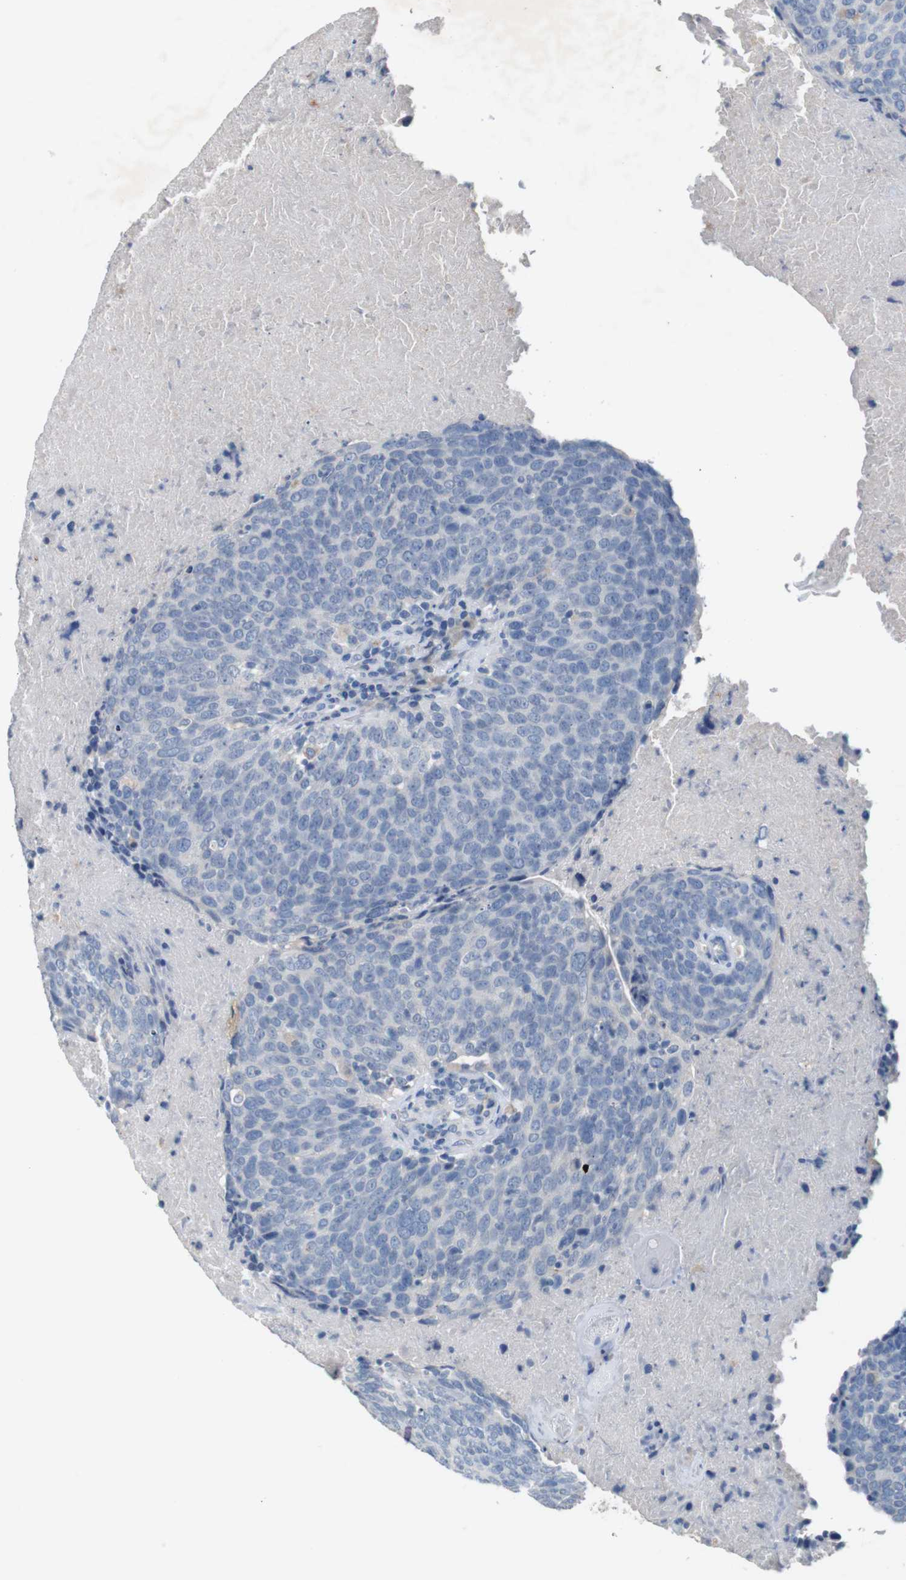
{"staining": {"intensity": "negative", "quantity": "none", "location": "none"}, "tissue": "head and neck cancer", "cell_type": "Tumor cells", "image_type": "cancer", "snomed": [{"axis": "morphology", "description": "Squamous cell carcinoma, NOS"}, {"axis": "morphology", "description": "Squamous cell carcinoma, metastatic, NOS"}, {"axis": "topography", "description": "Lymph node"}, {"axis": "topography", "description": "Head-Neck"}], "caption": "Tumor cells show no significant protein expression in head and neck squamous cell carcinoma. (Brightfield microscopy of DAB (3,3'-diaminobenzidine) immunohistochemistry (IHC) at high magnification).", "gene": "SLC2A8", "patient": {"sex": "male", "age": 62}}